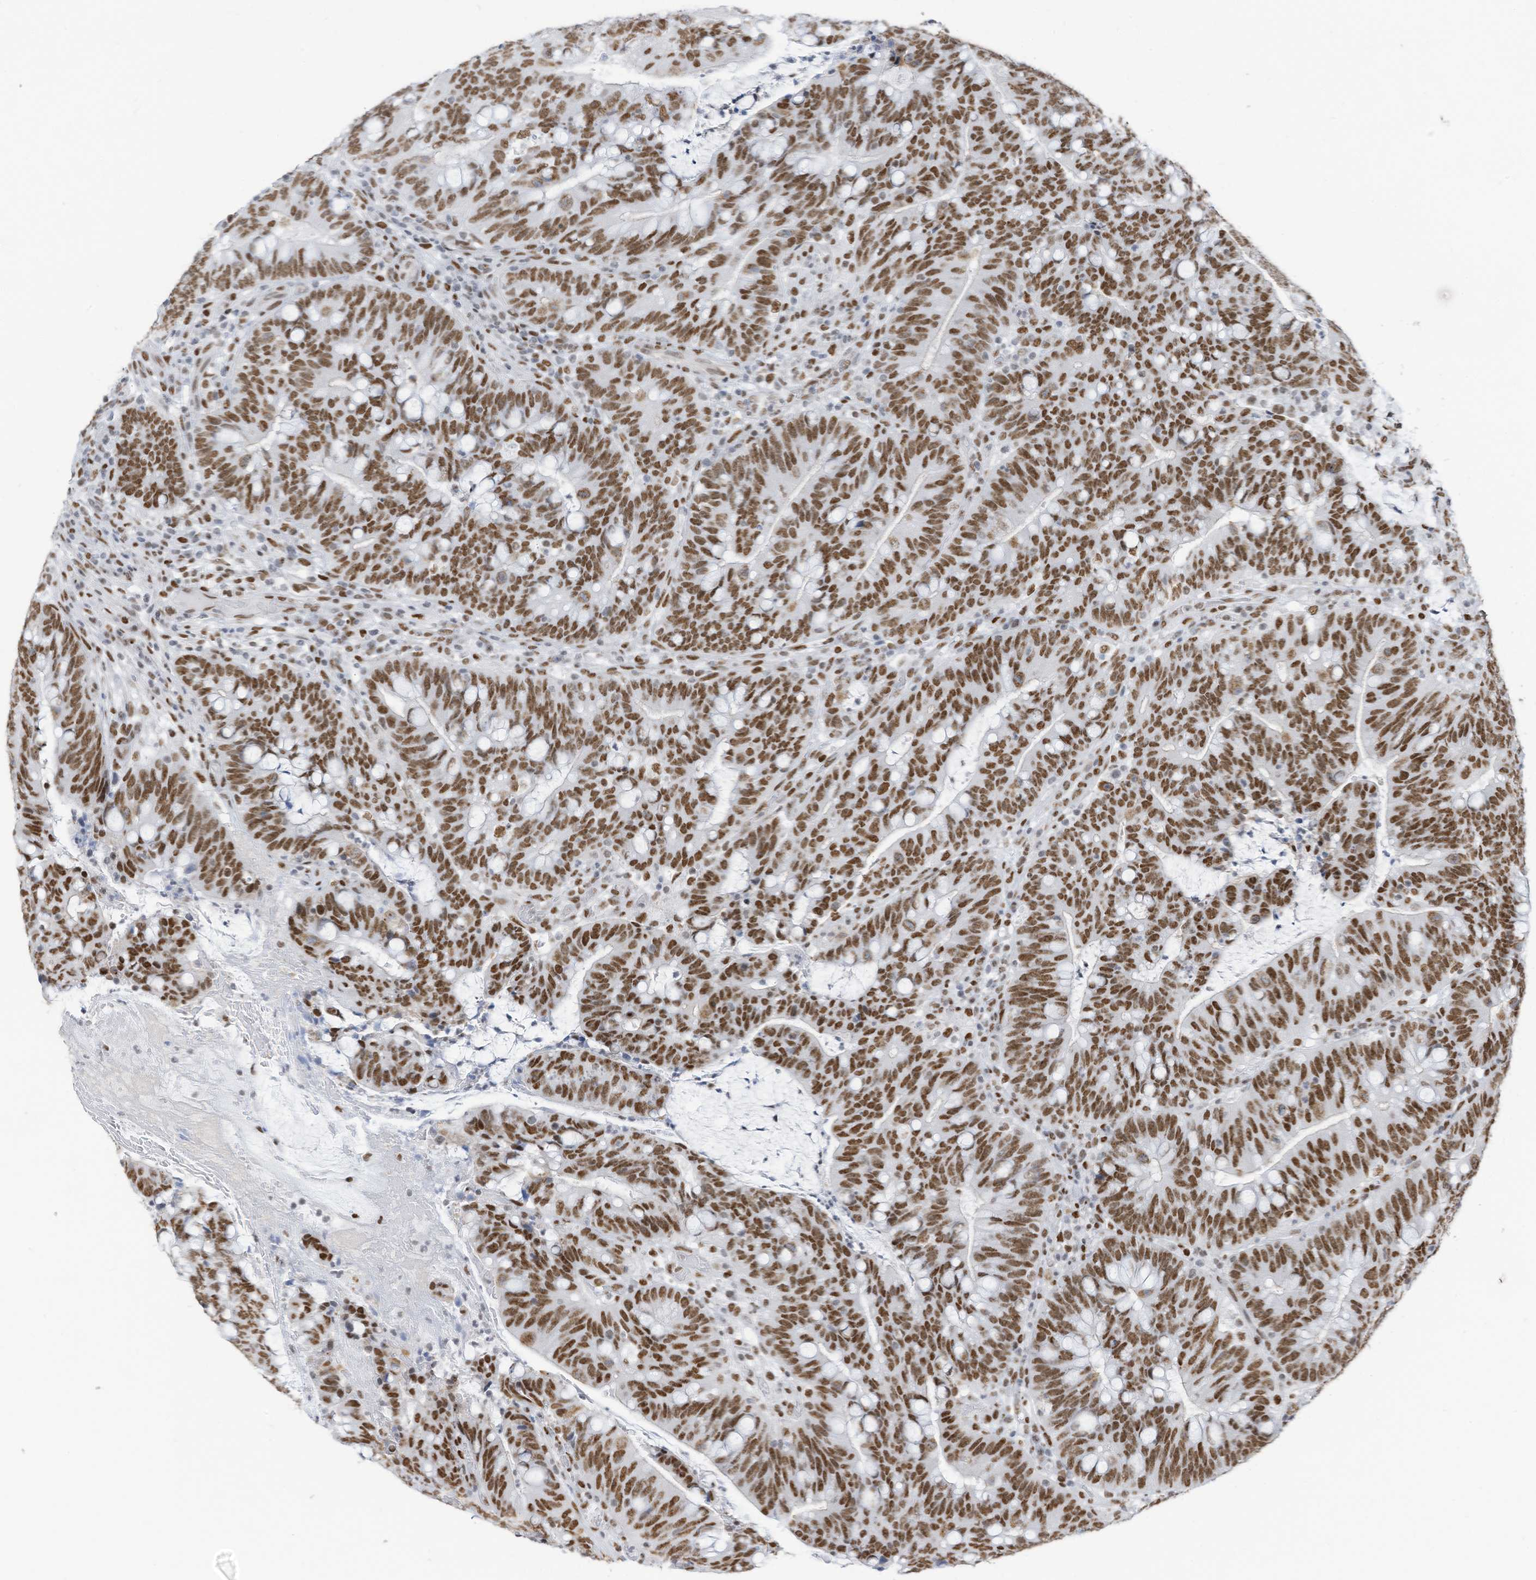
{"staining": {"intensity": "strong", "quantity": ">75%", "location": "nuclear"}, "tissue": "colorectal cancer", "cell_type": "Tumor cells", "image_type": "cancer", "snomed": [{"axis": "morphology", "description": "Adenocarcinoma, NOS"}, {"axis": "topography", "description": "Colon"}], "caption": "IHC of colorectal cancer (adenocarcinoma) reveals high levels of strong nuclear staining in about >75% of tumor cells. (DAB (3,3'-diaminobenzidine) IHC, brown staining for protein, blue staining for nuclei).", "gene": "KHSRP", "patient": {"sex": "female", "age": 66}}